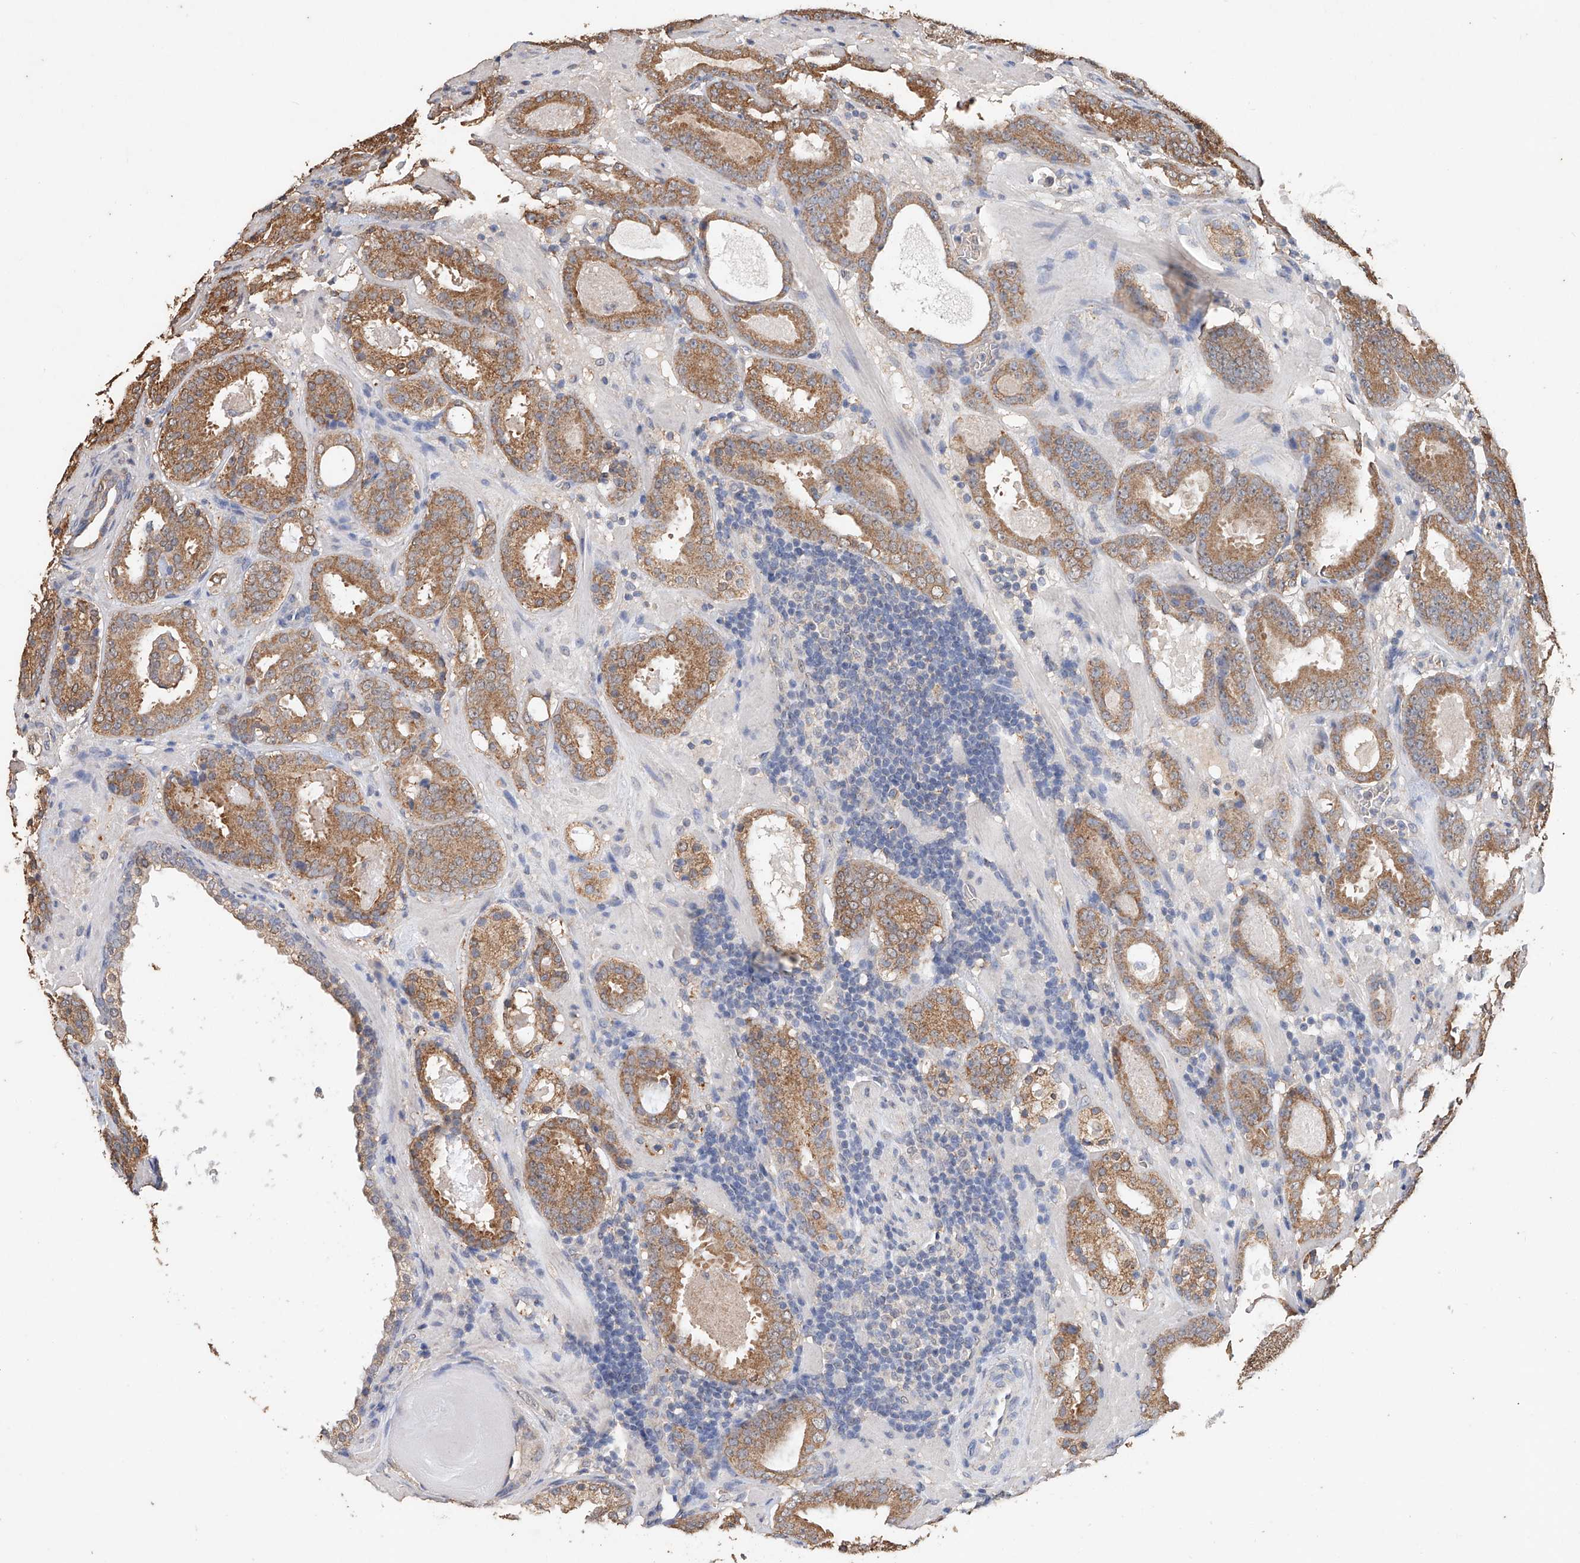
{"staining": {"intensity": "moderate", "quantity": ">75%", "location": "cytoplasmic/membranous"}, "tissue": "prostate cancer", "cell_type": "Tumor cells", "image_type": "cancer", "snomed": [{"axis": "morphology", "description": "Adenocarcinoma, Low grade"}, {"axis": "topography", "description": "Prostate"}], "caption": "Prostate cancer stained for a protein (brown) displays moderate cytoplasmic/membranous positive staining in approximately >75% of tumor cells.", "gene": "CERS4", "patient": {"sex": "male", "age": 69}}